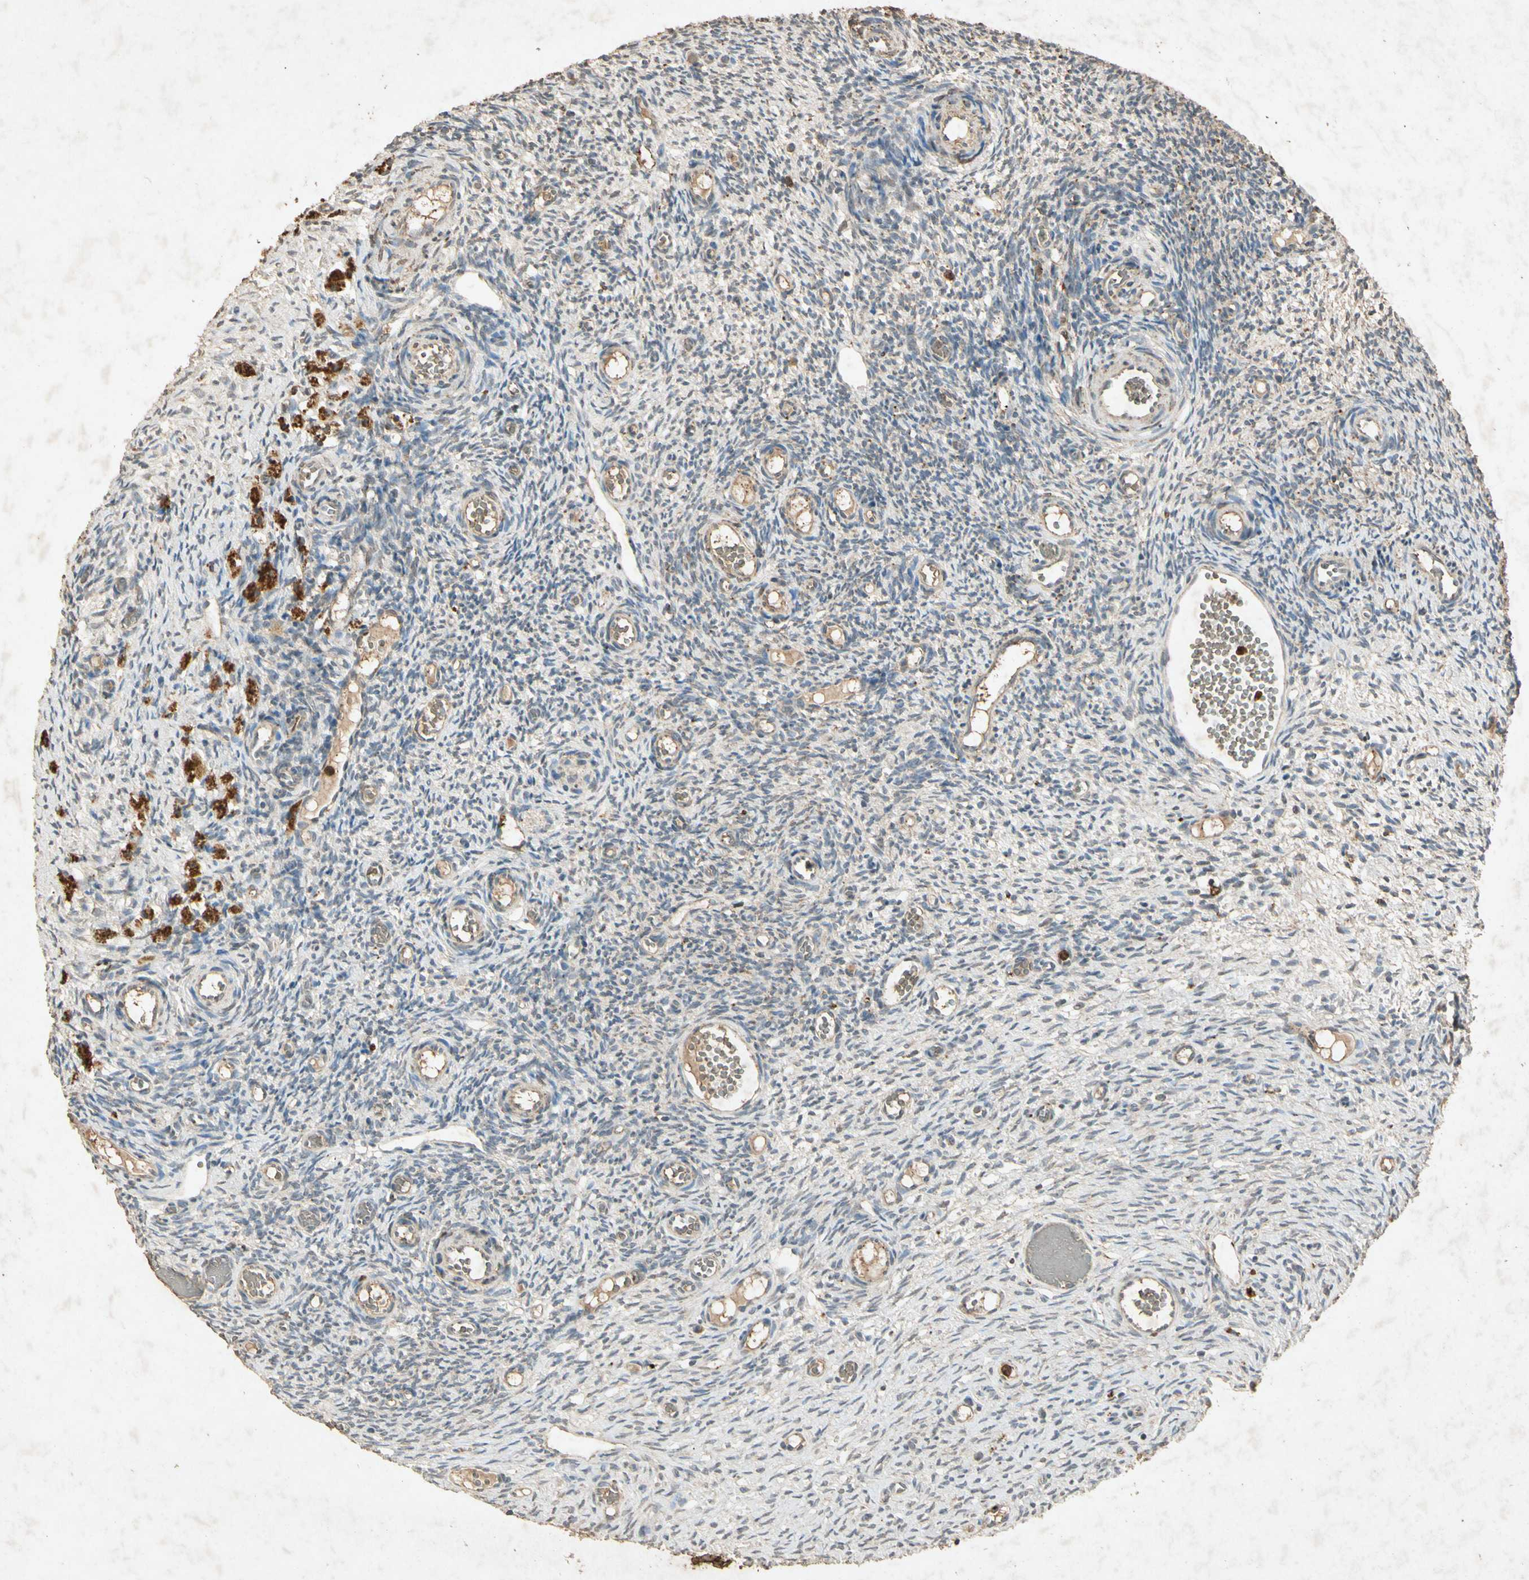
{"staining": {"intensity": "weak", "quantity": "25%-75%", "location": "cytoplasmic/membranous"}, "tissue": "ovary", "cell_type": "Ovarian stroma cells", "image_type": "normal", "snomed": [{"axis": "morphology", "description": "Normal tissue, NOS"}, {"axis": "topography", "description": "Ovary"}], "caption": "The histopathology image exhibits immunohistochemical staining of unremarkable ovary. There is weak cytoplasmic/membranous expression is identified in about 25%-75% of ovarian stroma cells. Ihc stains the protein in brown and the nuclei are stained blue.", "gene": "MSRB1", "patient": {"sex": "female", "age": 35}}